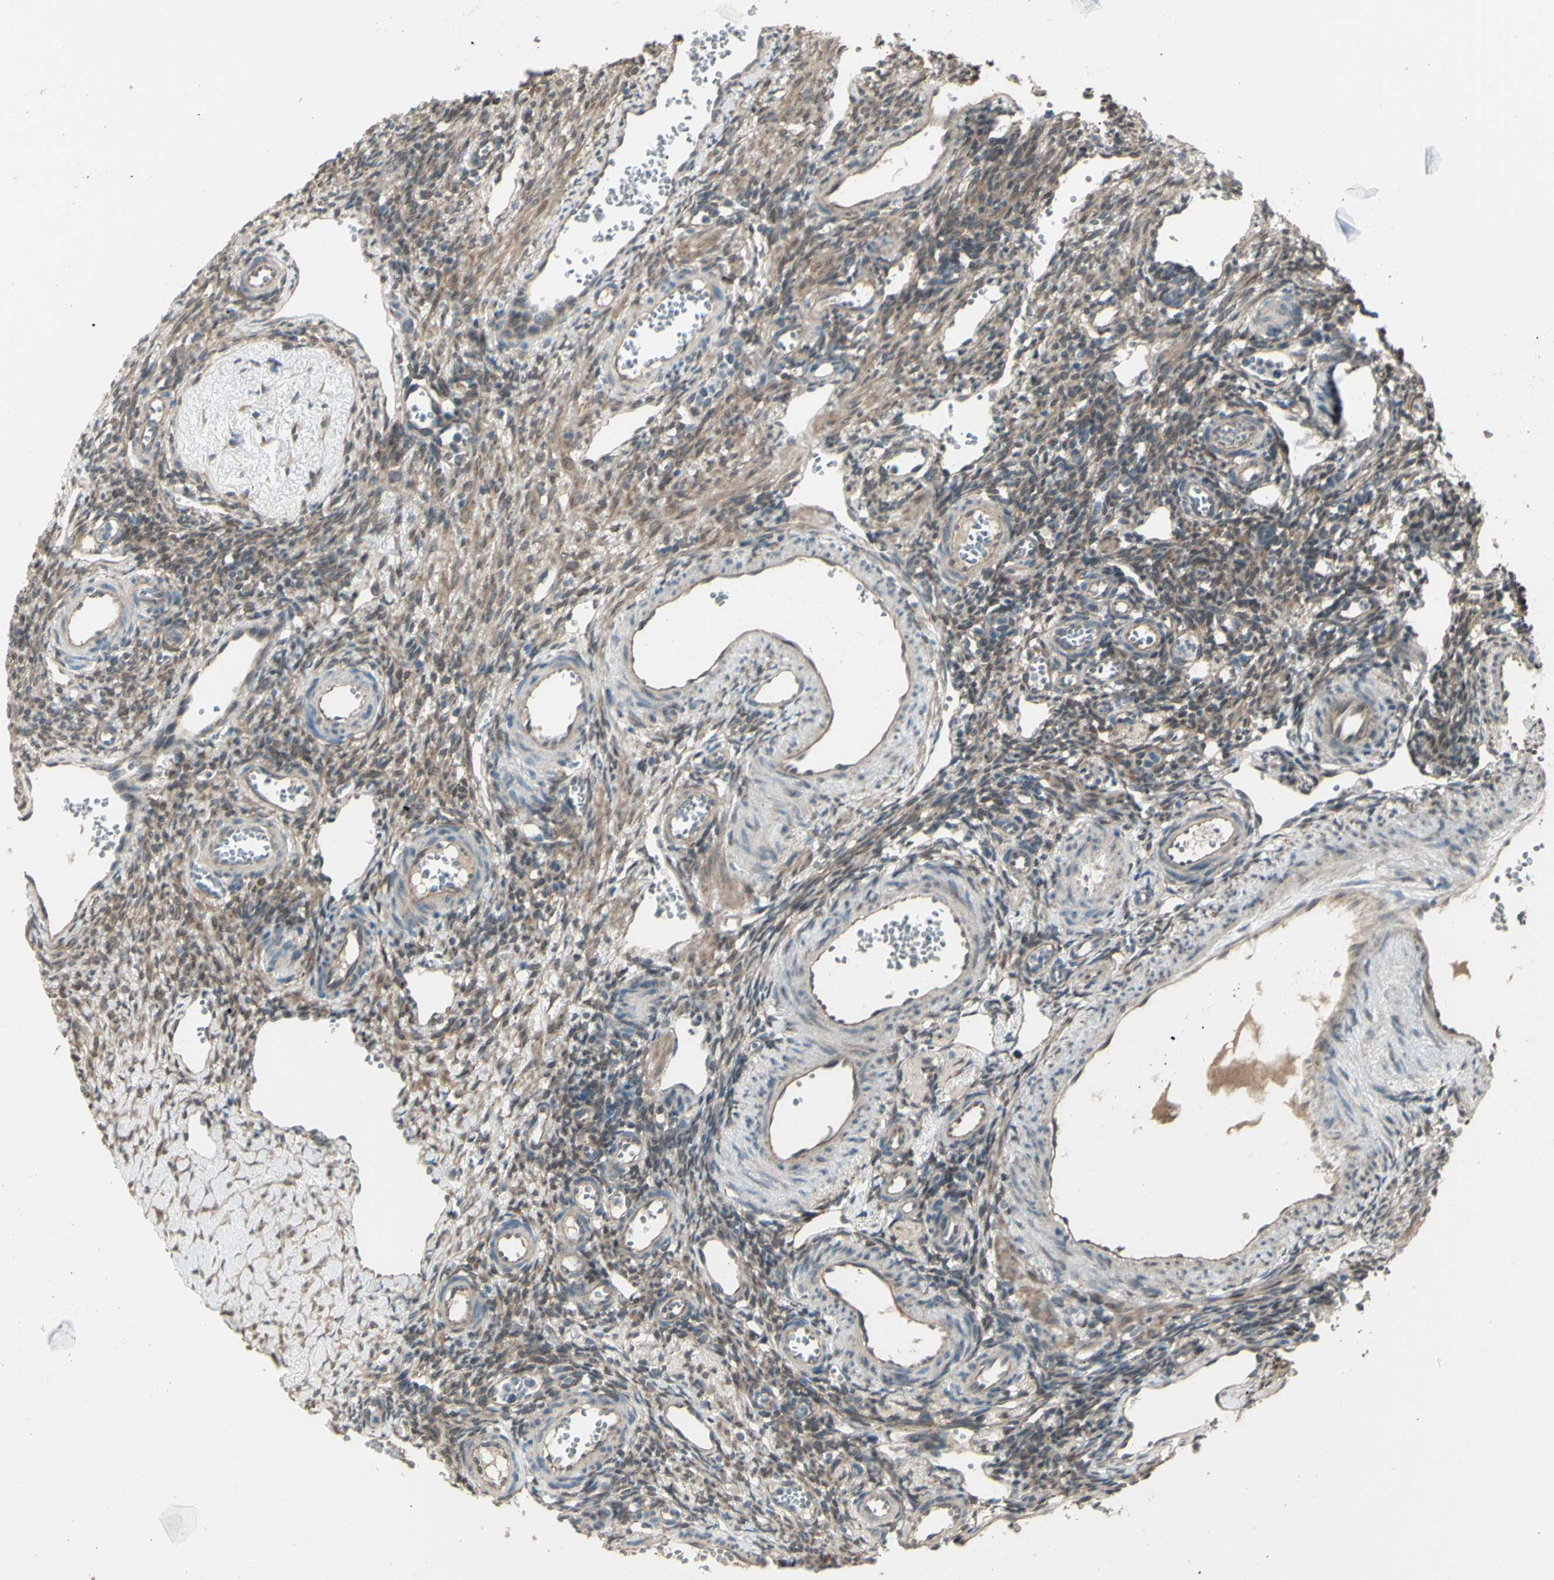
{"staining": {"intensity": "weak", "quantity": "25%-75%", "location": "cytoplasmic/membranous"}, "tissue": "ovary", "cell_type": "Follicle cells", "image_type": "normal", "snomed": [{"axis": "morphology", "description": "Normal tissue, NOS"}, {"axis": "topography", "description": "Ovary"}], "caption": "Protein expression analysis of unremarkable human ovary reveals weak cytoplasmic/membranous staining in about 25%-75% of follicle cells.", "gene": "NAXD", "patient": {"sex": "female", "age": 33}}